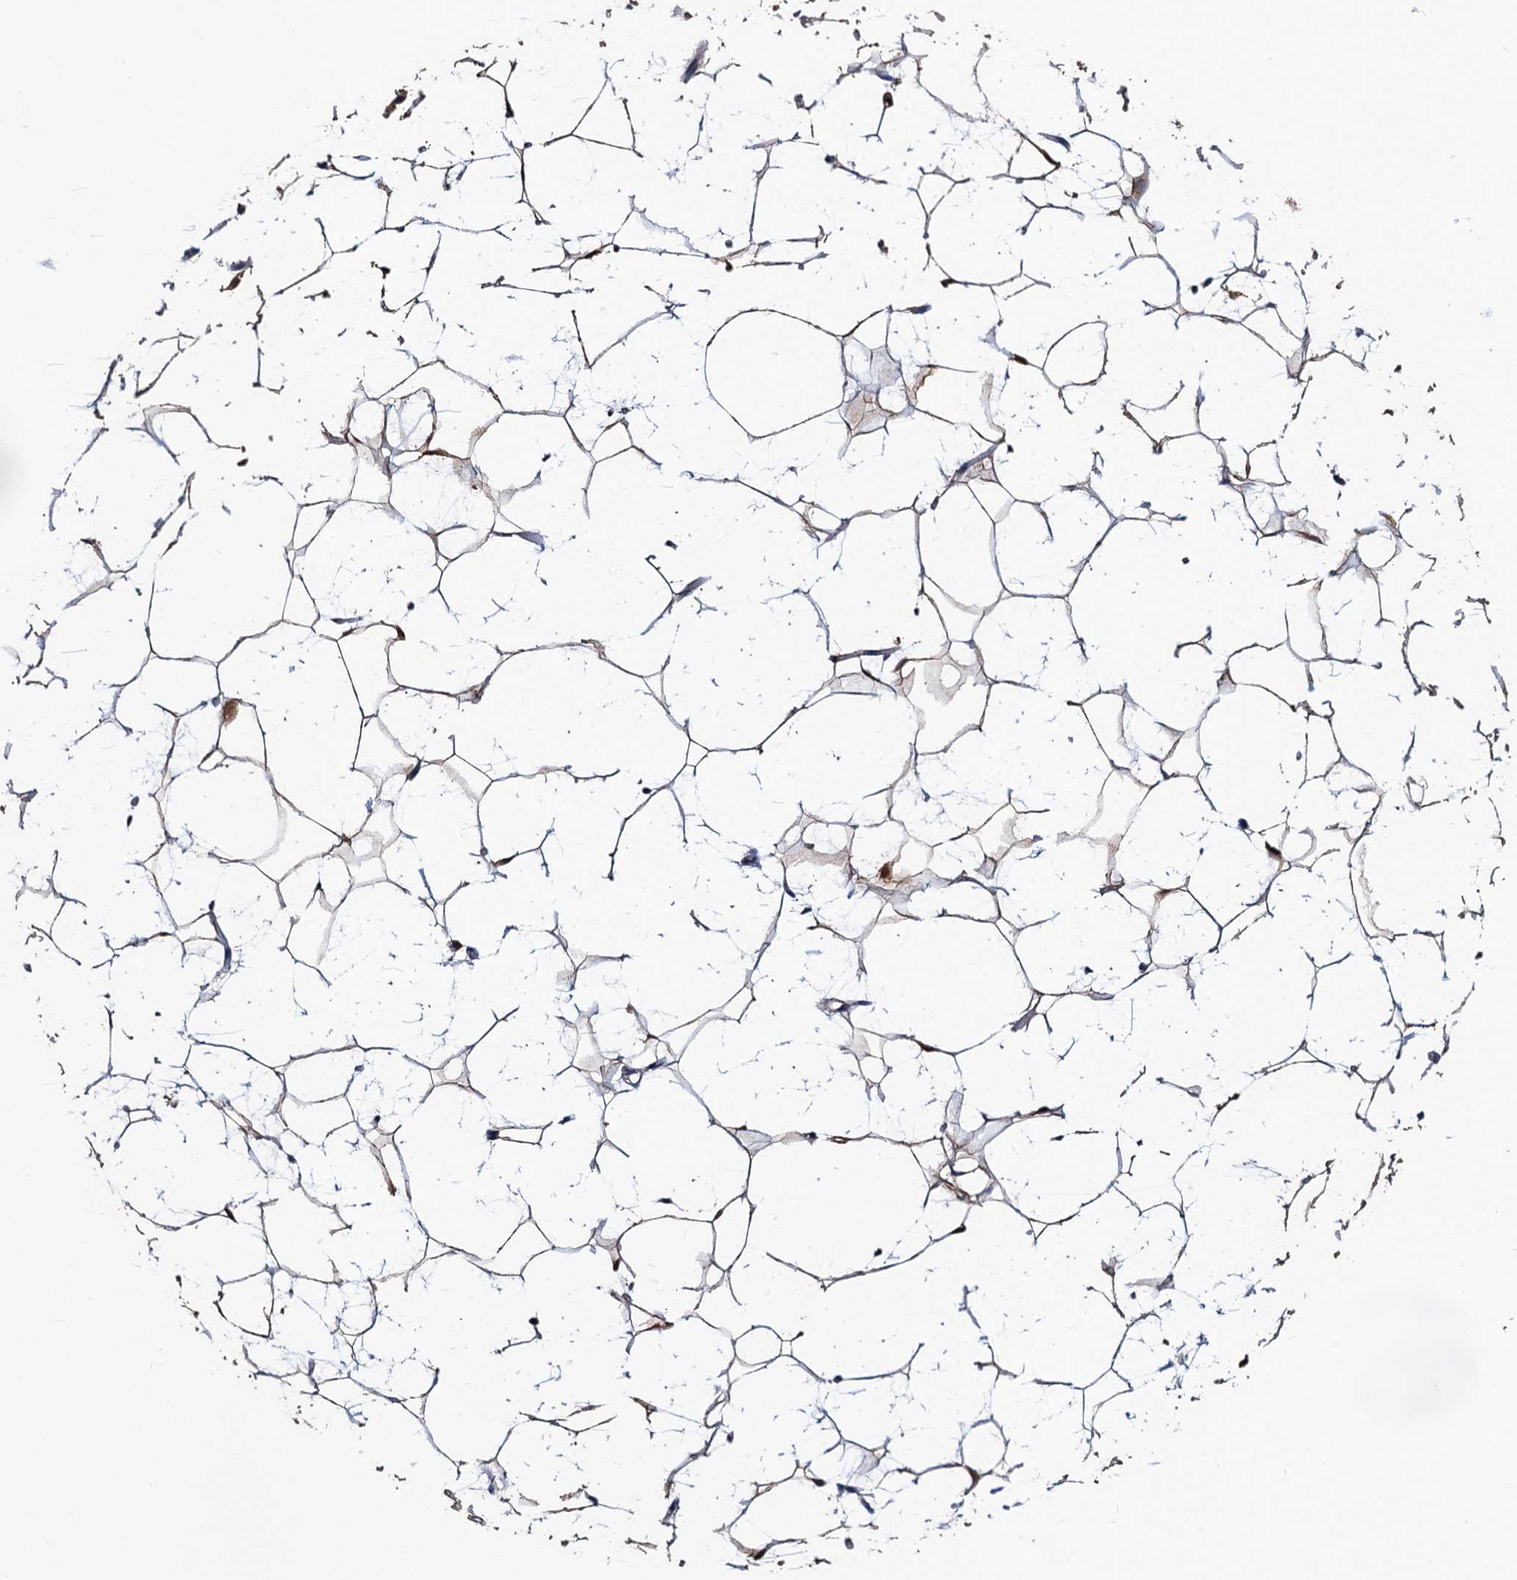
{"staining": {"intensity": "moderate", "quantity": "25%-75%", "location": "cytoplasmic/membranous"}, "tissue": "adipose tissue", "cell_type": "Adipocytes", "image_type": "normal", "snomed": [{"axis": "morphology", "description": "Normal tissue, NOS"}, {"axis": "topography", "description": "Breast"}], "caption": "The immunohistochemical stain highlights moderate cytoplasmic/membranous staining in adipocytes of benign adipose tissue.", "gene": "TMEM39B", "patient": {"sex": "female", "age": 26}}